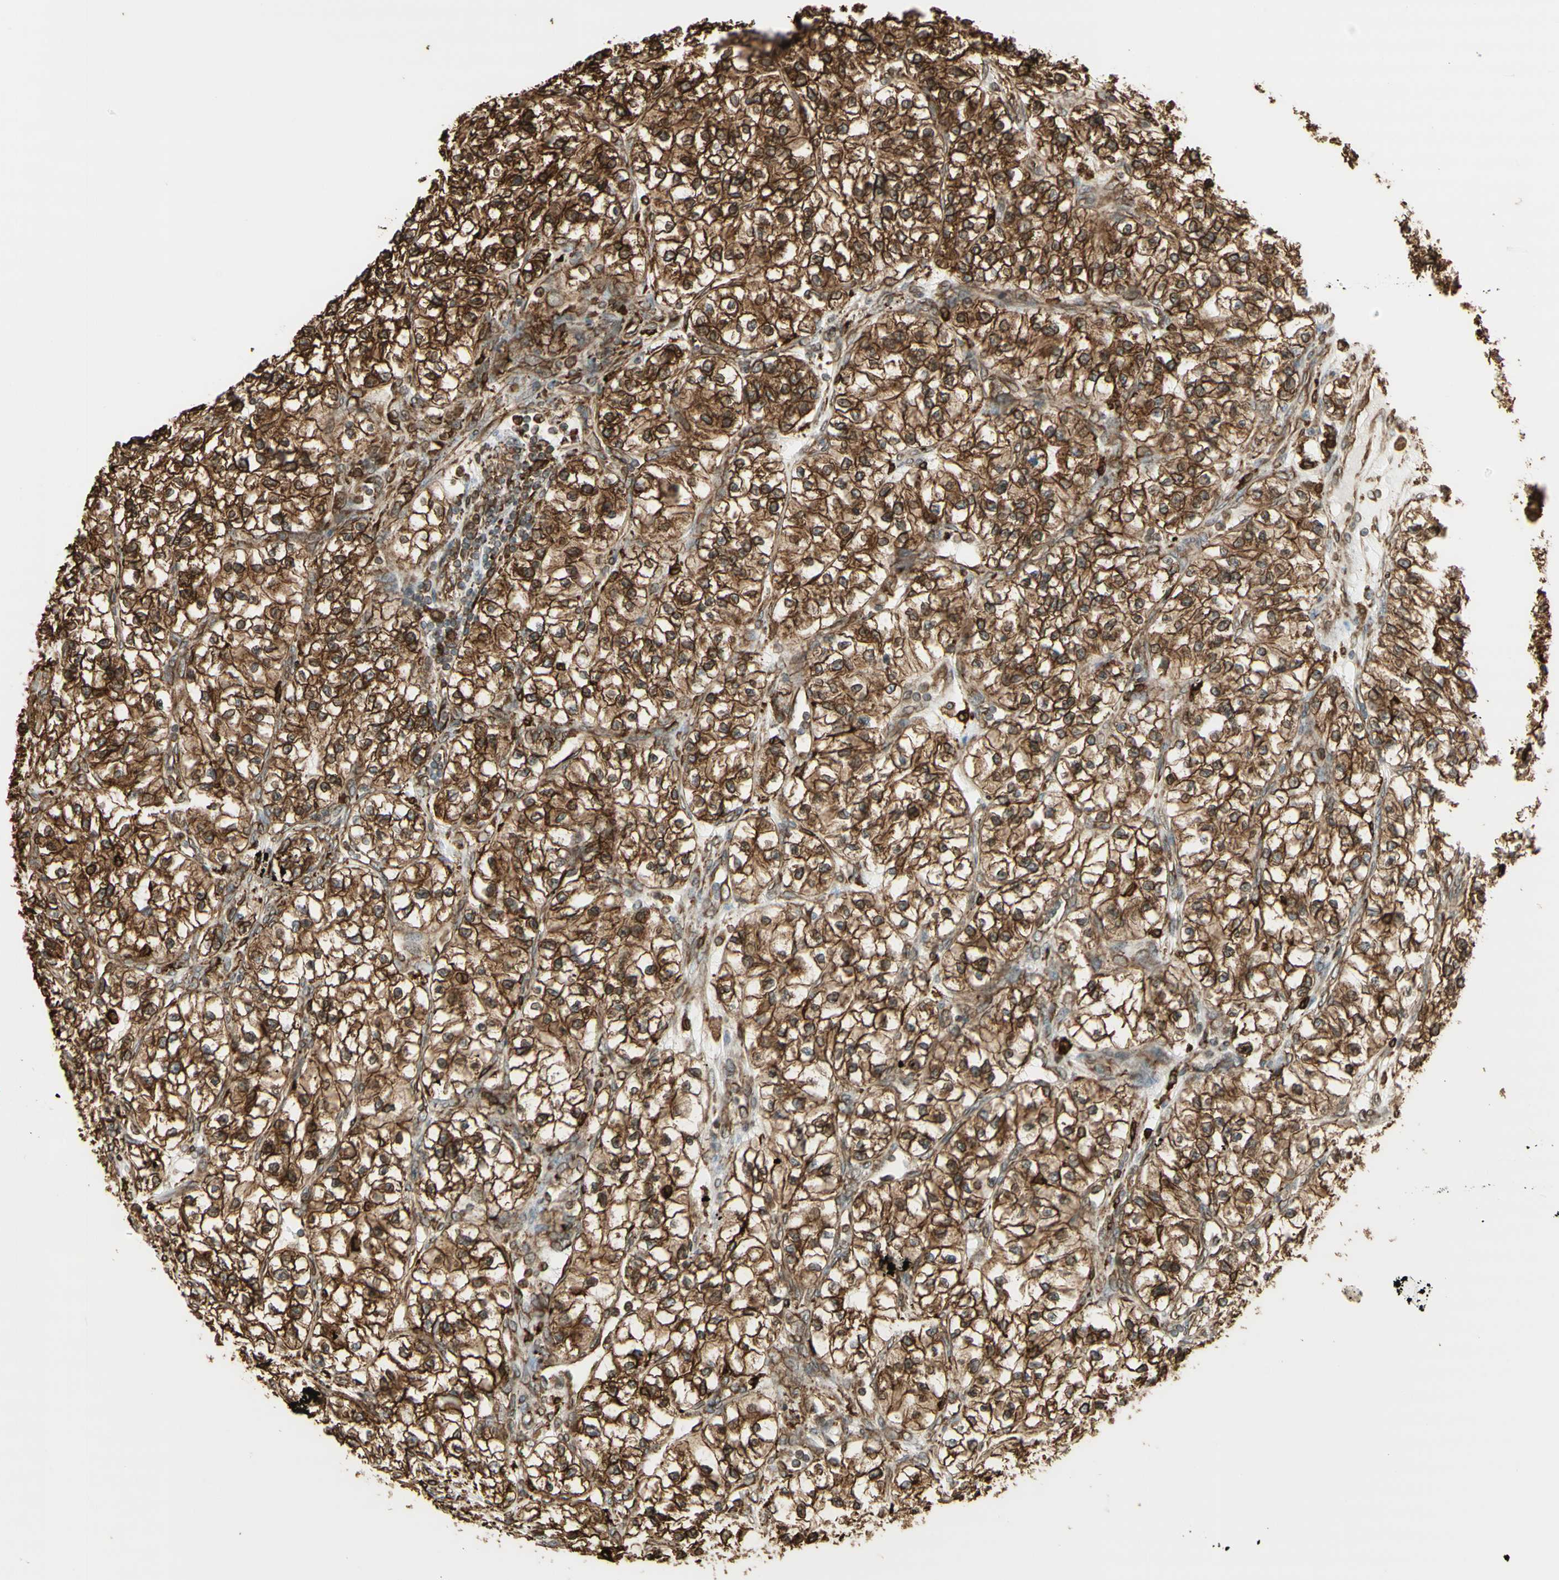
{"staining": {"intensity": "moderate", "quantity": ">75%", "location": "cytoplasmic/membranous"}, "tissue": "renal cancer", "cell_type": "Tumor cells", "image_type": "cancer", "snomed": [{"axis": "morphology", "description": "Adenocarcinoma, NOS"}, {"axis": "topography", "description": "Kidney"}], "caption": "Renal cancer (adenocarcinoma) stained for a protein exhibits moderate cytoplasmic/membranous positivity in tumor cells.", "gene": "CANX", "patient": {"sex": "female", "age": 57}}